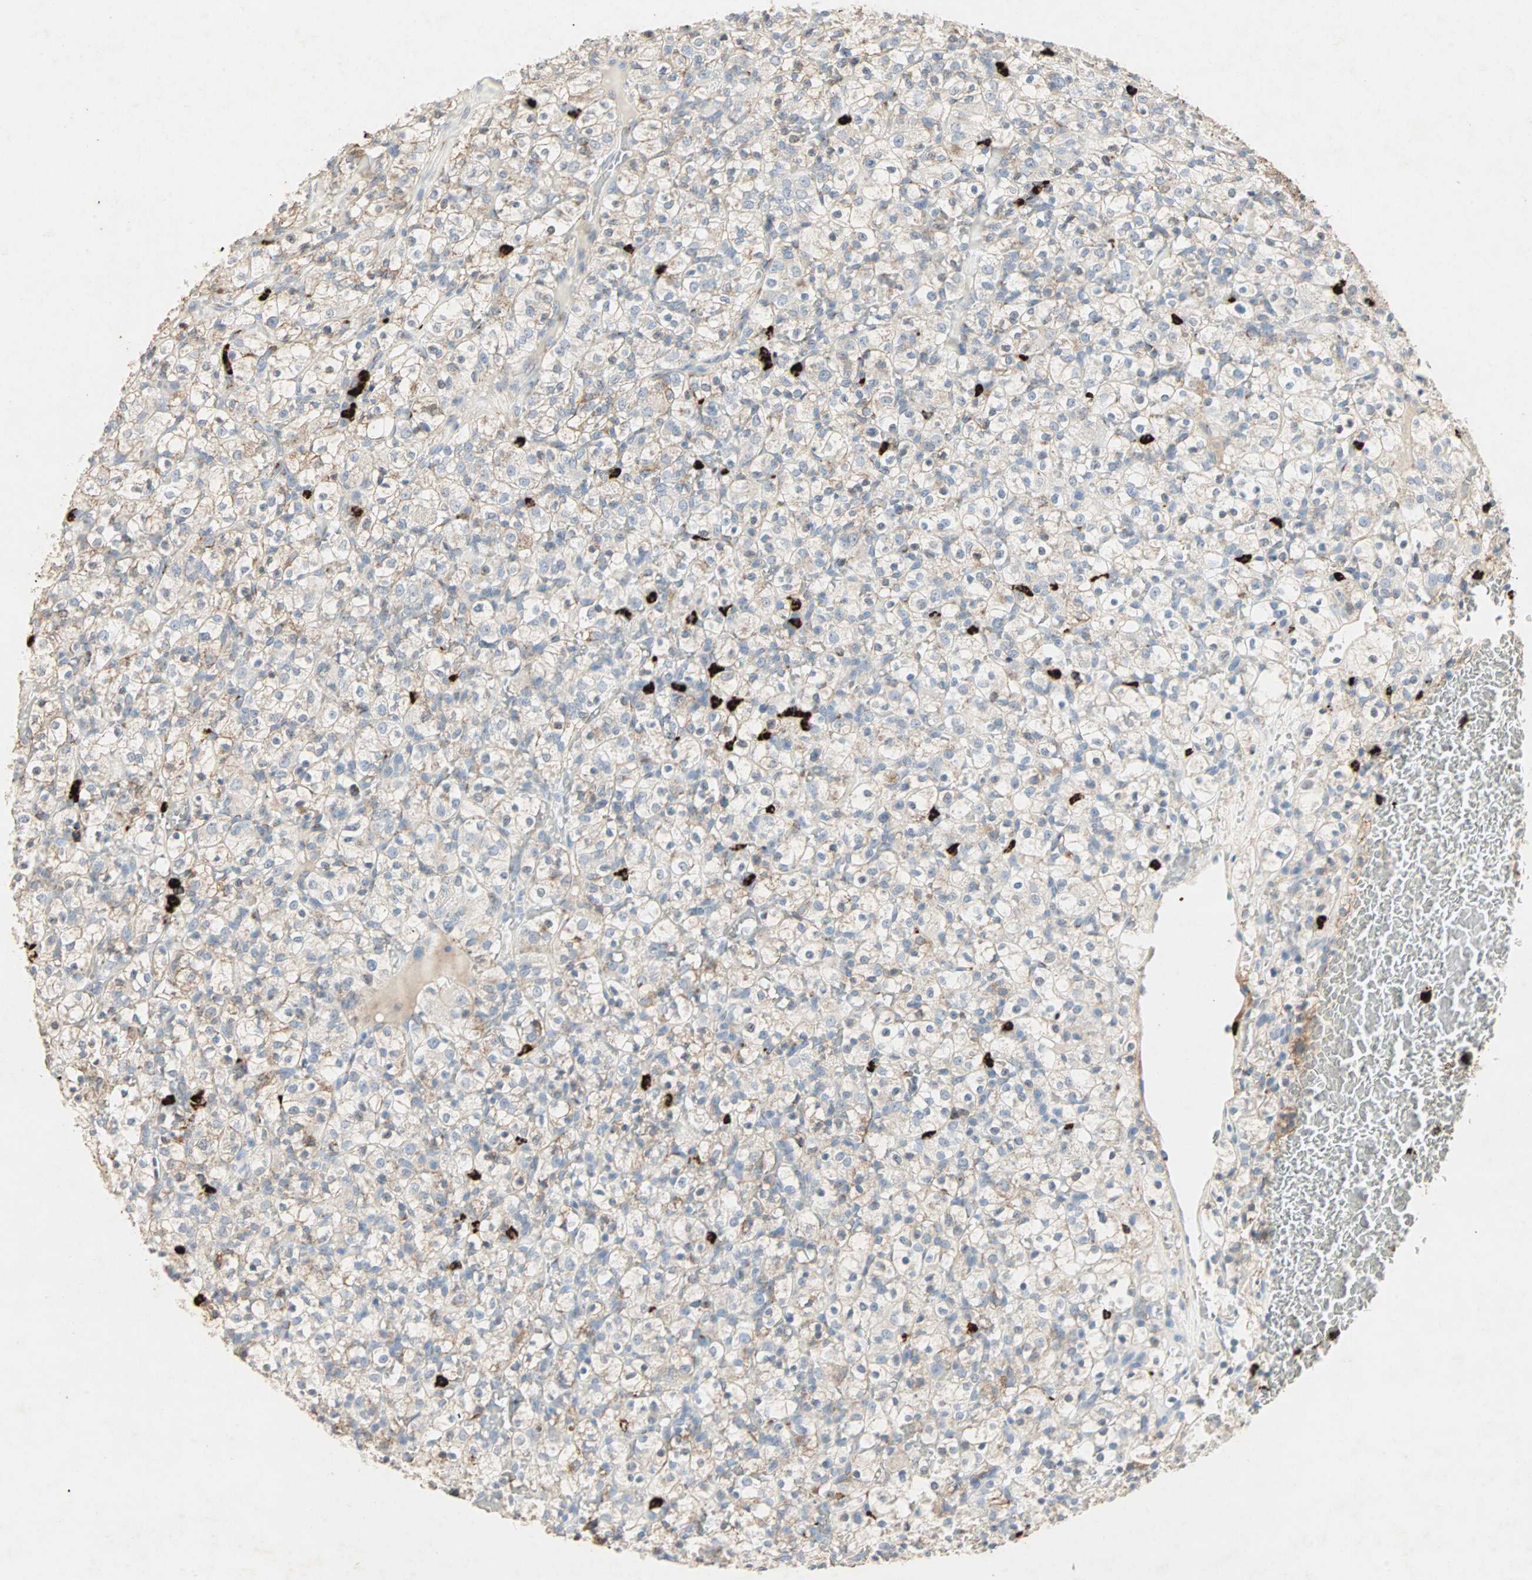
{"staining": {"intensity": "weak", "quantity": "25%-75%", "location": "cytoplasmic/membranous"}, "tissue": "renal cancer", "cell_type": "Tumor cells", "image_type": "cancer", "snomed": [{"axis": "morphology", "description": "Normal tissue, NOS"}, {"axis": "morphology", "description": "Adenocarcinoma, NOS"}, {"axis": "topography", "description": "Kidney"}], "caption": "This is an image of IHC staining of renal adenocarcinoma, which shows weak staining in the cytoplasmic/membranous of tumor cells.", "gene": "CEACAM6", "patient": {"sex": "female", "age": 72}}